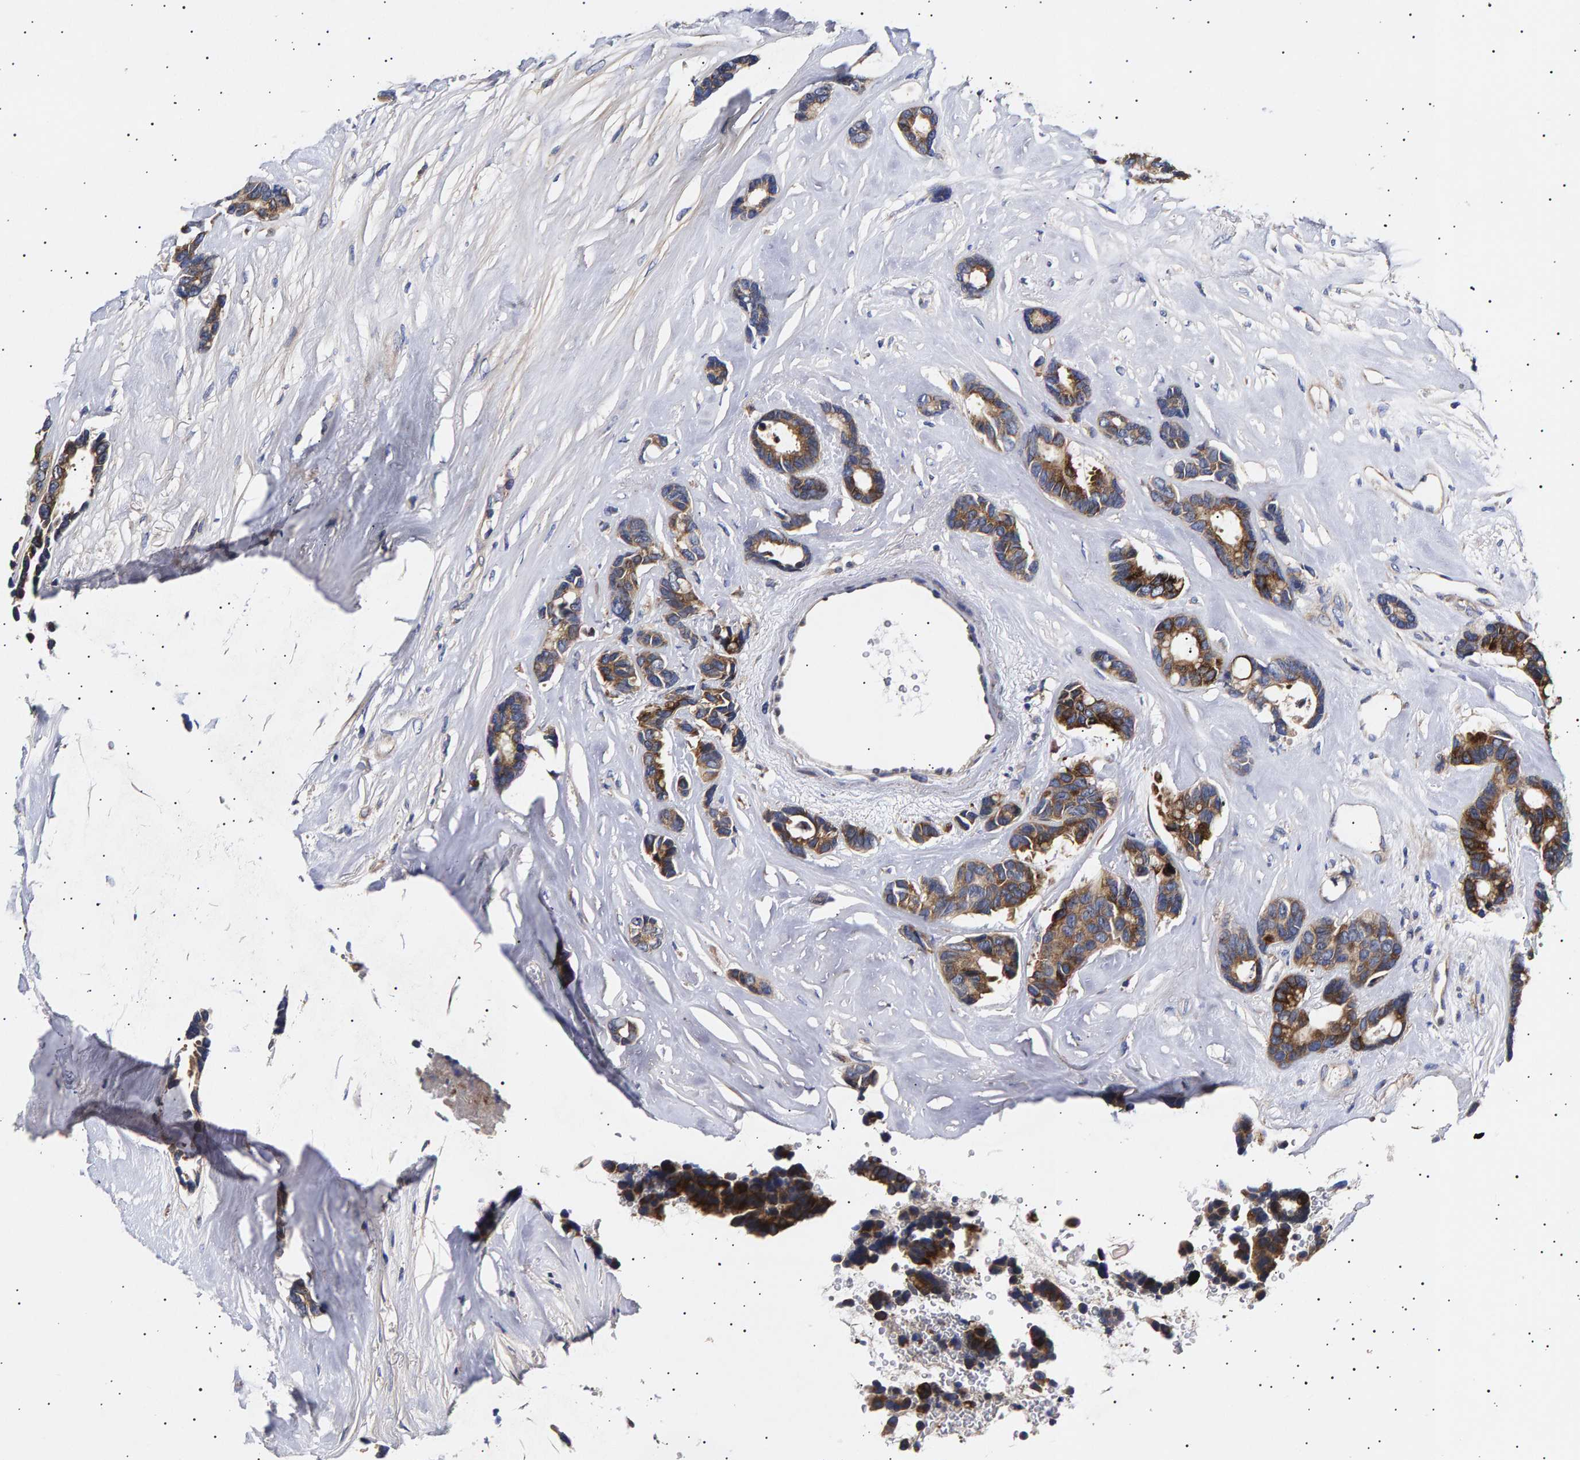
{"staining": {"intensity": "moderate", "quantity": ">75%", "location": "cytoplasmic/membranous"}, "tissue": "breast cancer", "cell_type": "Tumor cells", "image_type": "cancer", "snomed": [{"axis": "morphology", "description": "Duct carcinoma"}, {"axis": "topography", "description": "Breast"}], "caption": "This micrograph reveals IHC staining of breast cancer (infiltrating ductal carcinoma), with medium moderate cytoplasmic/membranous positivity in approximately >75% of tumor cells.", "gene": "ANKRD40", "patient": {"sex": "female", "age": 87}}